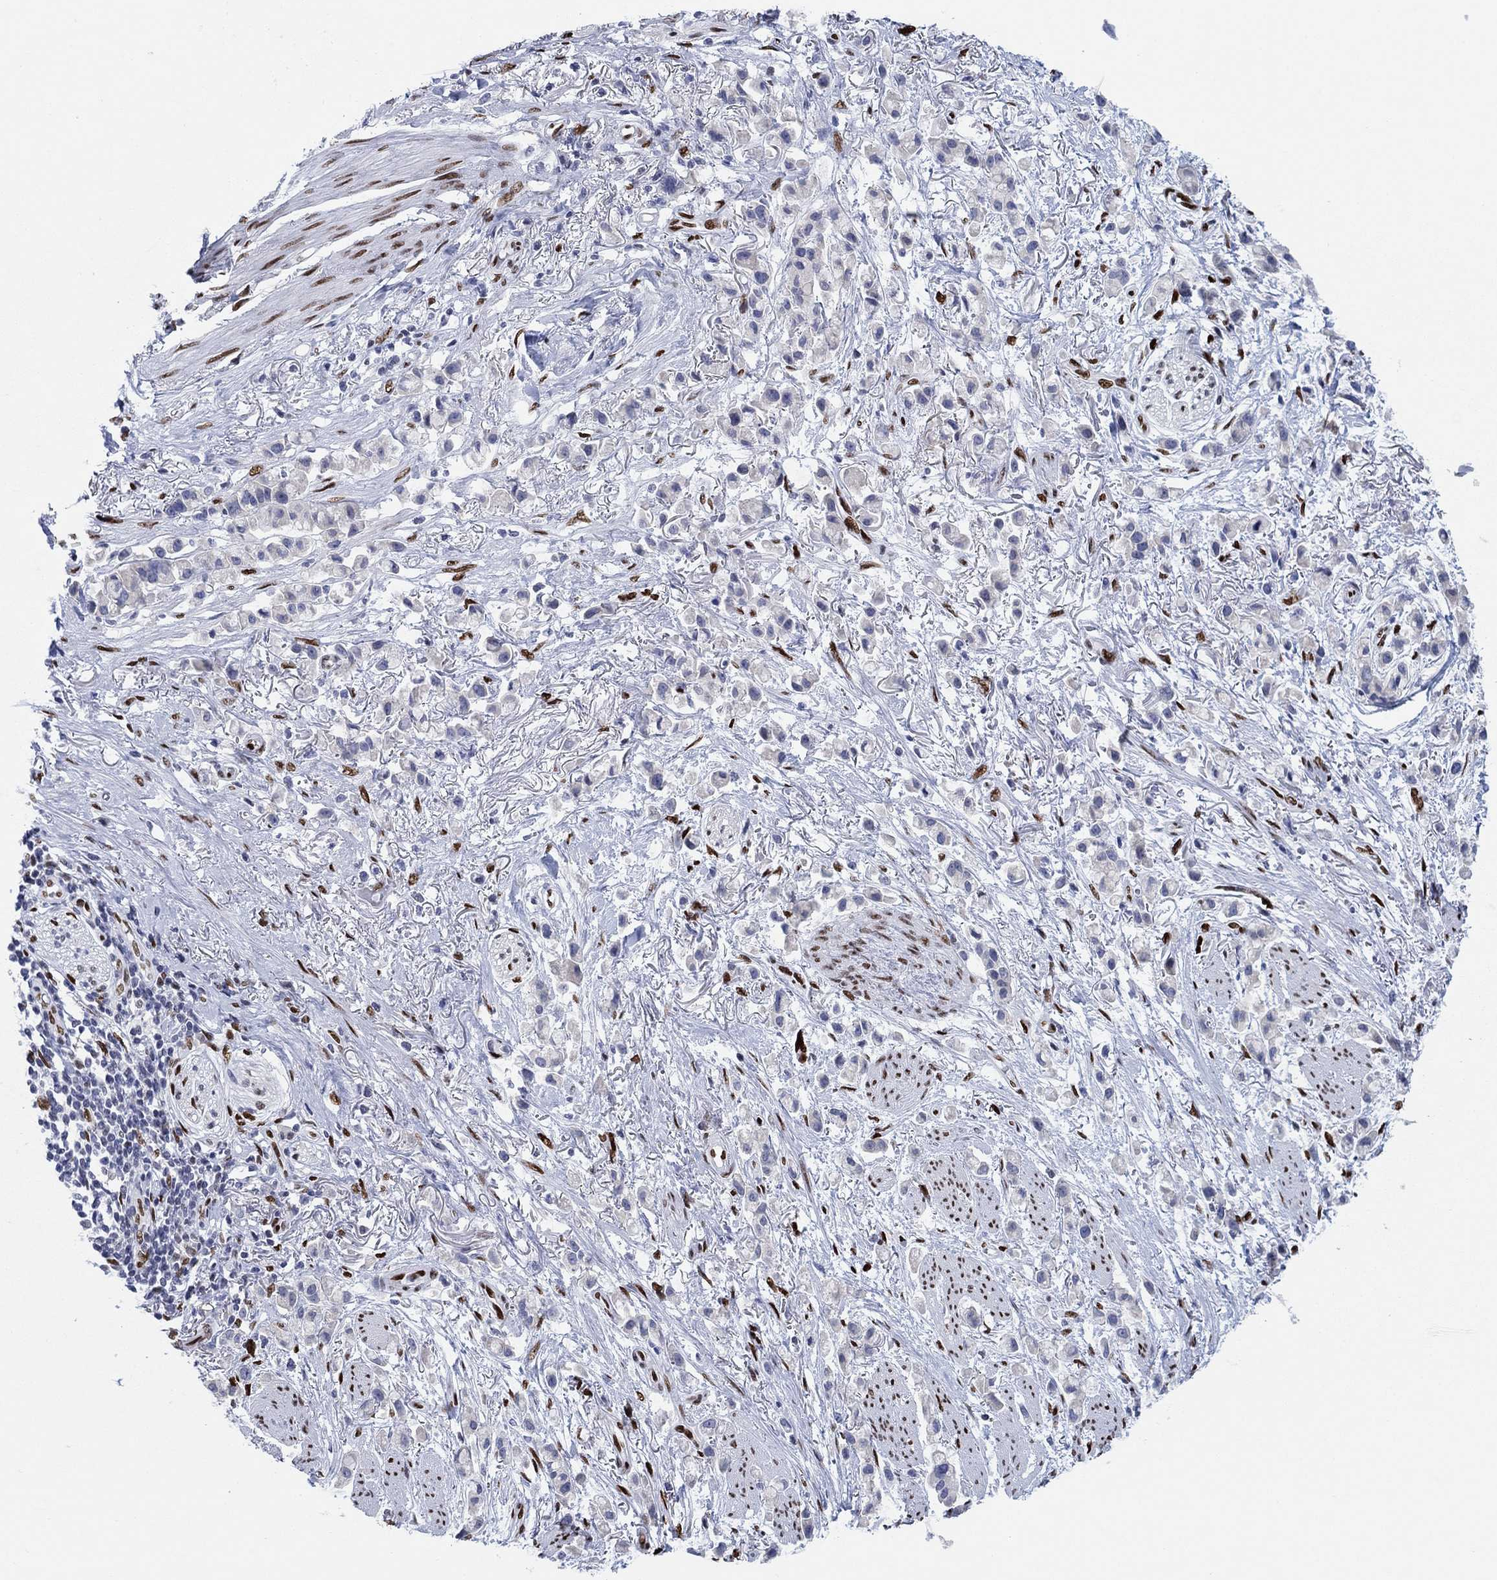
{"staining": {"intensity": "negative", "quantity": "none", "location": "none"}, "tissue": "stomach cancer", "cell_type": "Tumor cells", "image_type": "cancer", "snomed": [{"axis": "morphology", "description": "Adenocarcinoma, NOS"}, {"axis": "topography", "description": "Stomach"}], "caption": "Immunohistochemical staining of stomach adenocarcinoma shows no significant expression in tumor cells.", "gene": "ZEB1", "patient": {"sex": "female", "age": 81}}